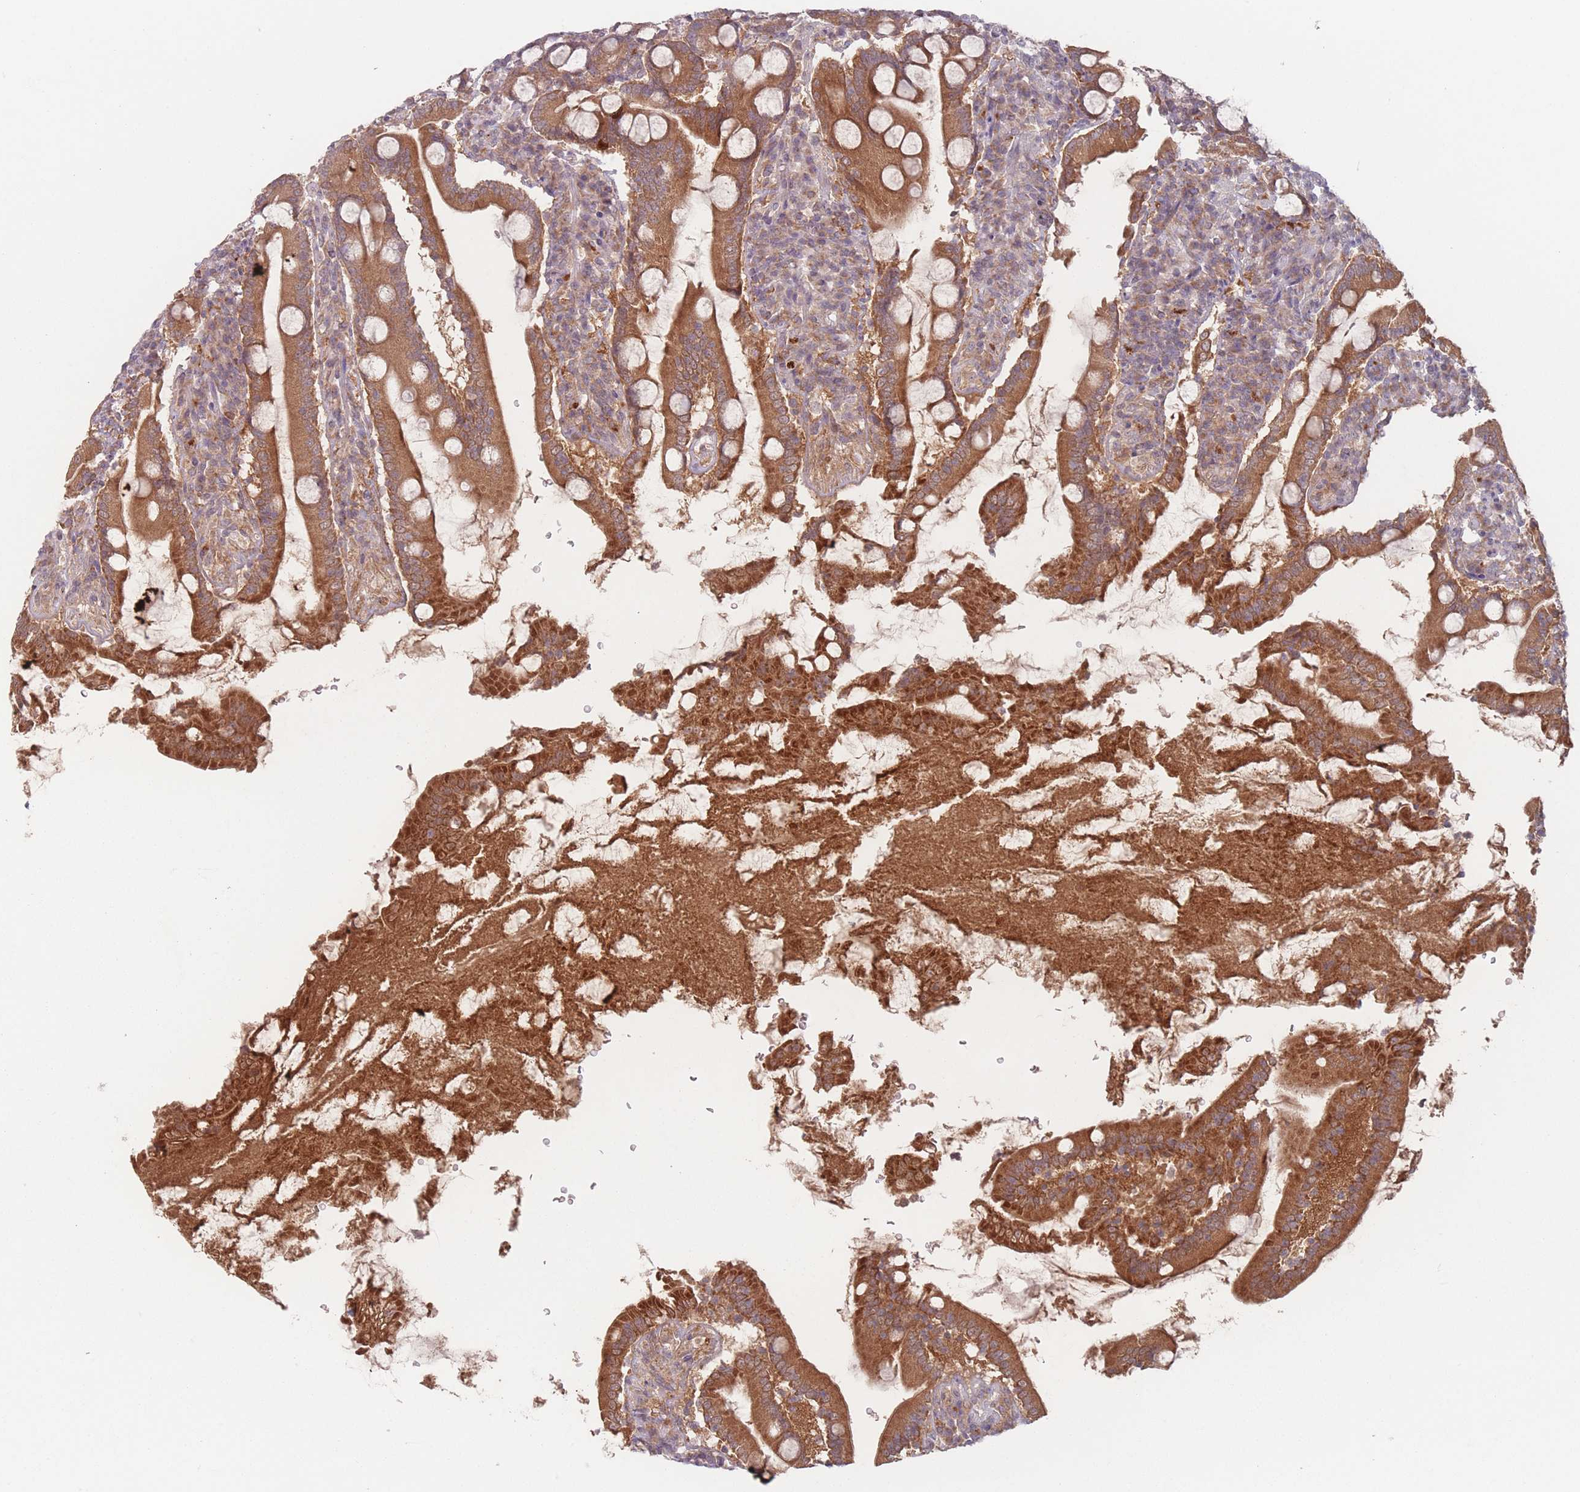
{"staining": {"intensity": "strong", "quantity": "25%-75%", "location": "cytoplasmic/membranous"}, "tissue": "duodenum", "cell_type": "Glandular cells", "image_type": "normal", "snomed": [{"axis": "morphology", "description": "Normal tissue, NOS"}, {"axis": "topography", "description": "Duodenum"}], "caption": "Protein staining reveals strong cytoplasmic/membranous positivity in approximately 25%-75% of glandular cells in unremarkable duodenum.", "gene": "PPM1A", "patient": {"sex": "male", "age": 35}}